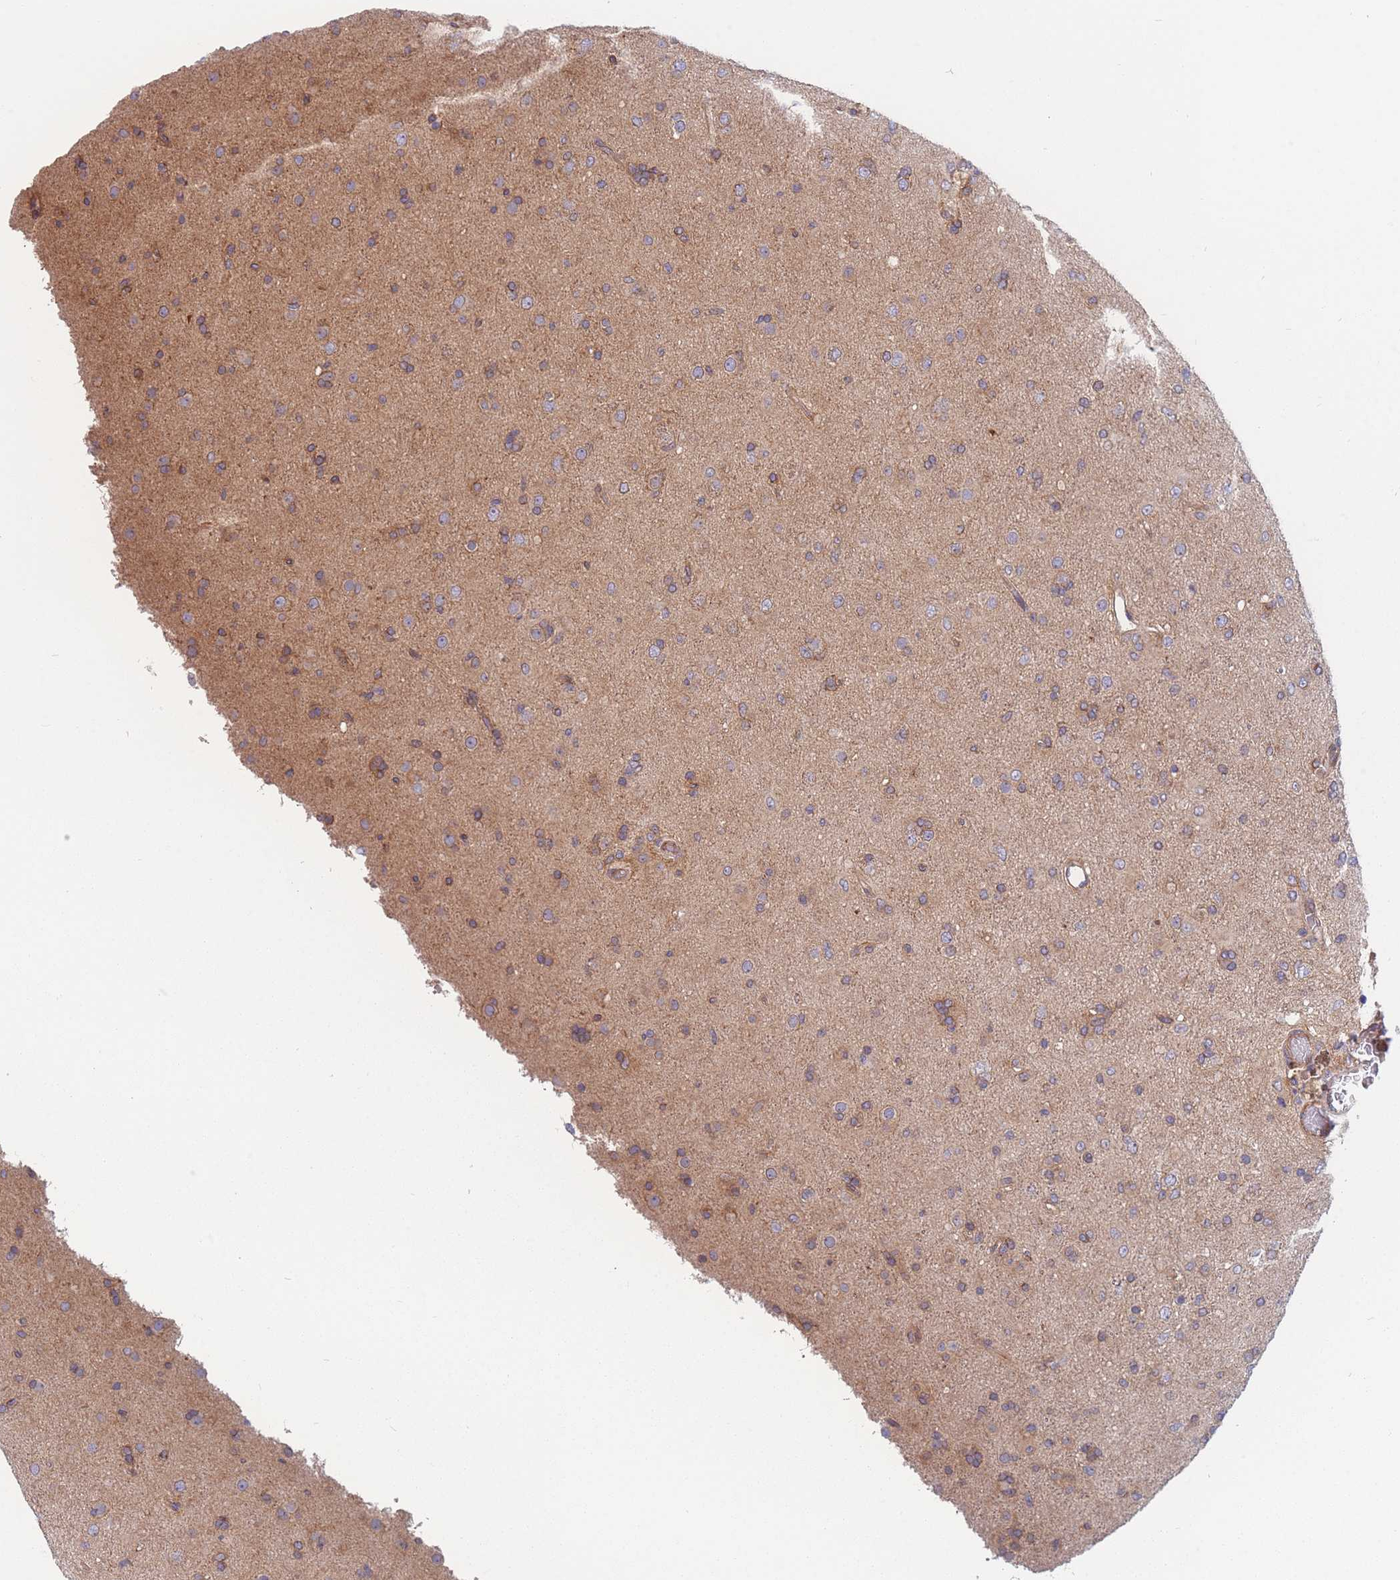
{"staining": {"intensity": "weak", "quantity": "<25%", "location": "cytoplasmic/membranous"}, "tissue": "glioma", "cell_type": "Tumor cells", "image_type": "cancer", "snomed": [{"axis": "morphology", "description": "Glioma, malignant, Low grade"}, {"axis": "topography", "description": "Brain"}], "caption": "Malignant glioma (low-grade) was stained to show a protein in brown. There is no significant positivity in tumor cells.", "gene": "TMEM131L", "patient": {"sex": "male", "age": 65}}